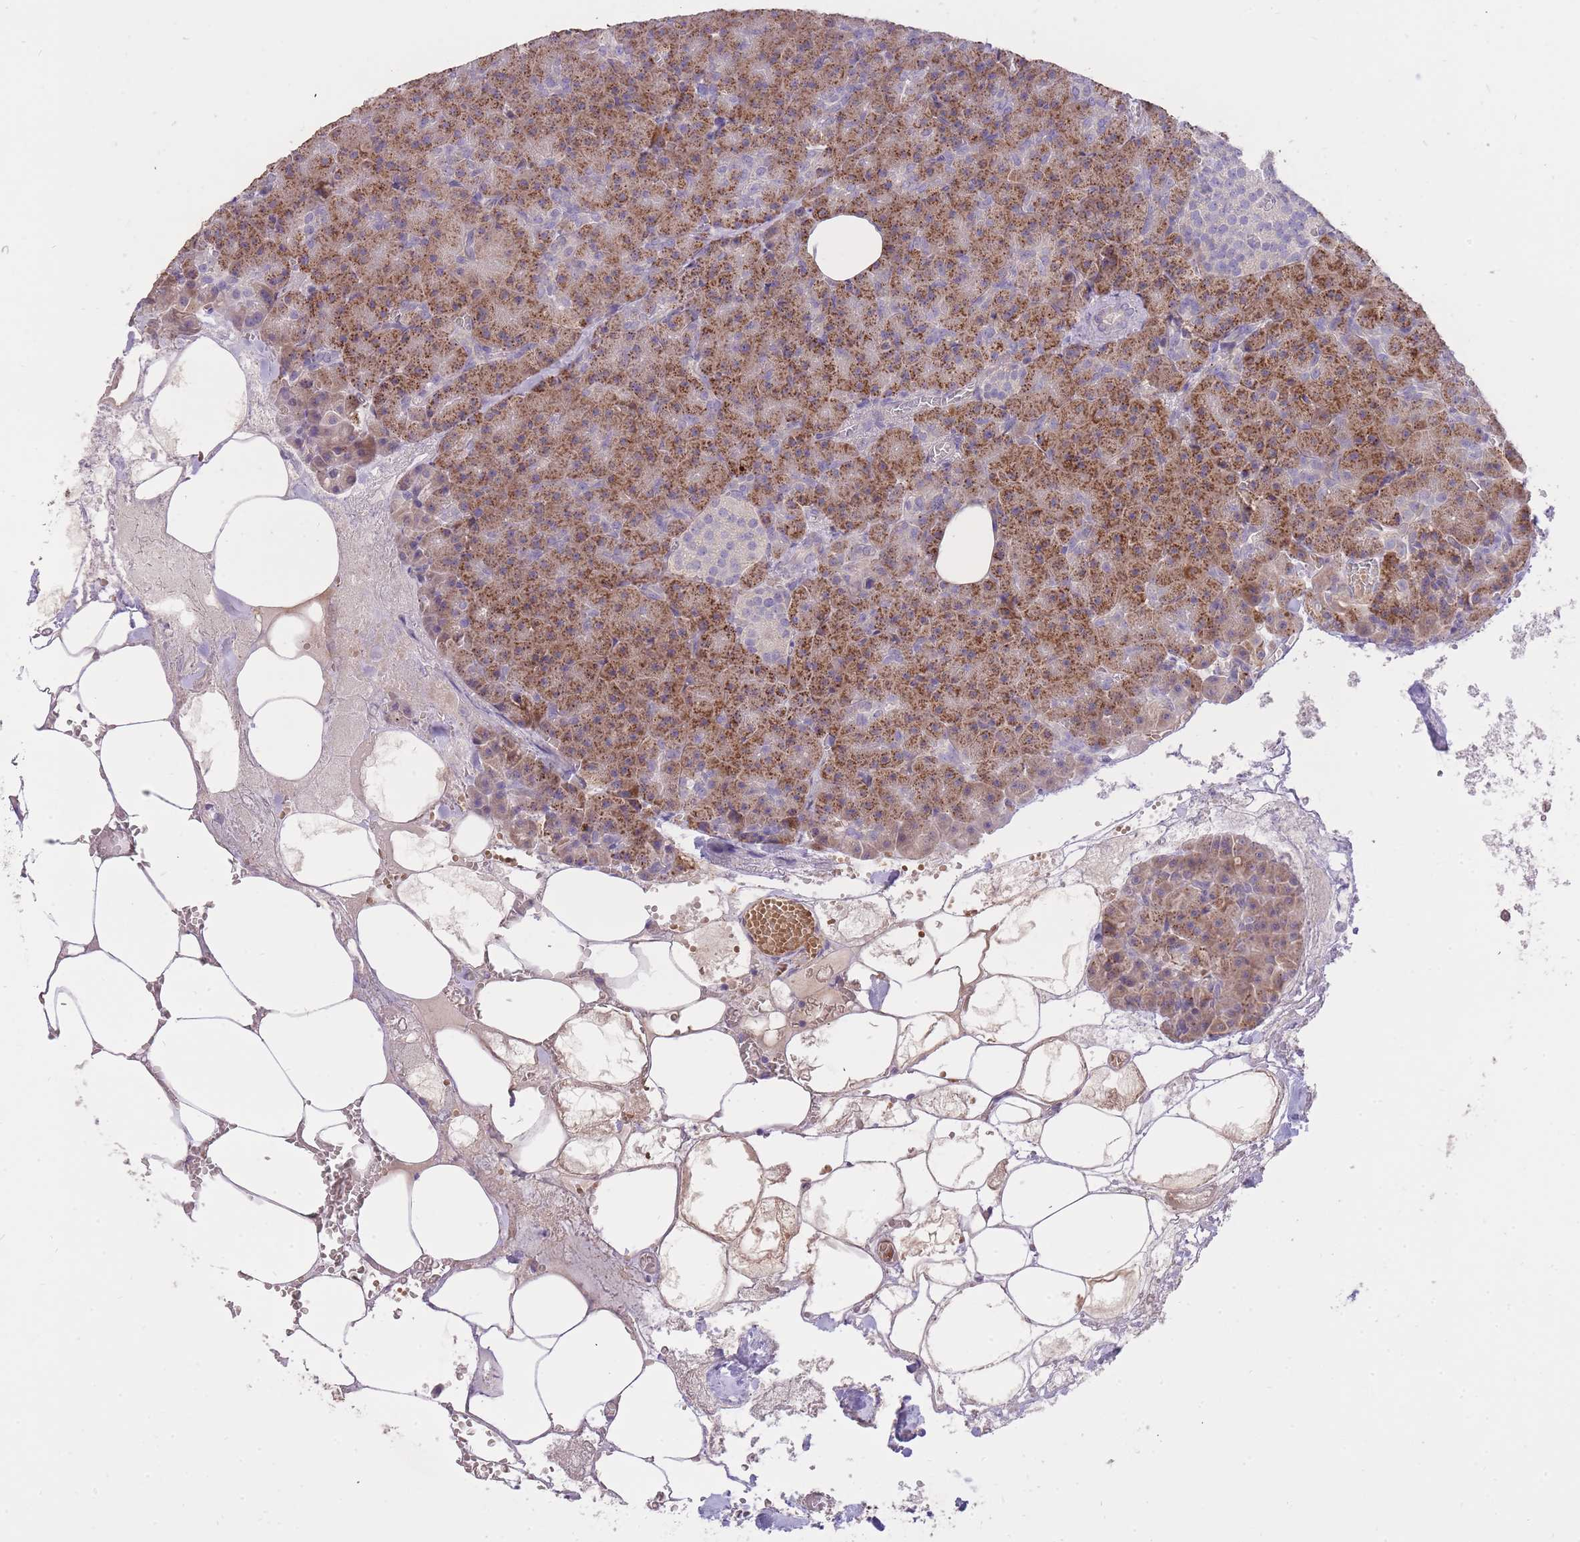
{"staining": {"intensity": "moderate", "quantity": ">75%", "location": "cytoplasmic/membranous"}, "tissue": "pancreas", "cell_type": "Exocrine glandular cells", "image_type": "normal", "snomed": [{"axis": "morphology", "description": "Normal tissue, NOS"}, {"axis": "topography", "description": "Pancreas"}], "caption": "This photomicrograph shows IHC staining of normal human pancreas, with medium moderate cytoplasmic/membranous positivity in about >75% of exocrine glandular cells.", "gene": "FRG2B", "patient": {"sex": "female", "age": 74}}